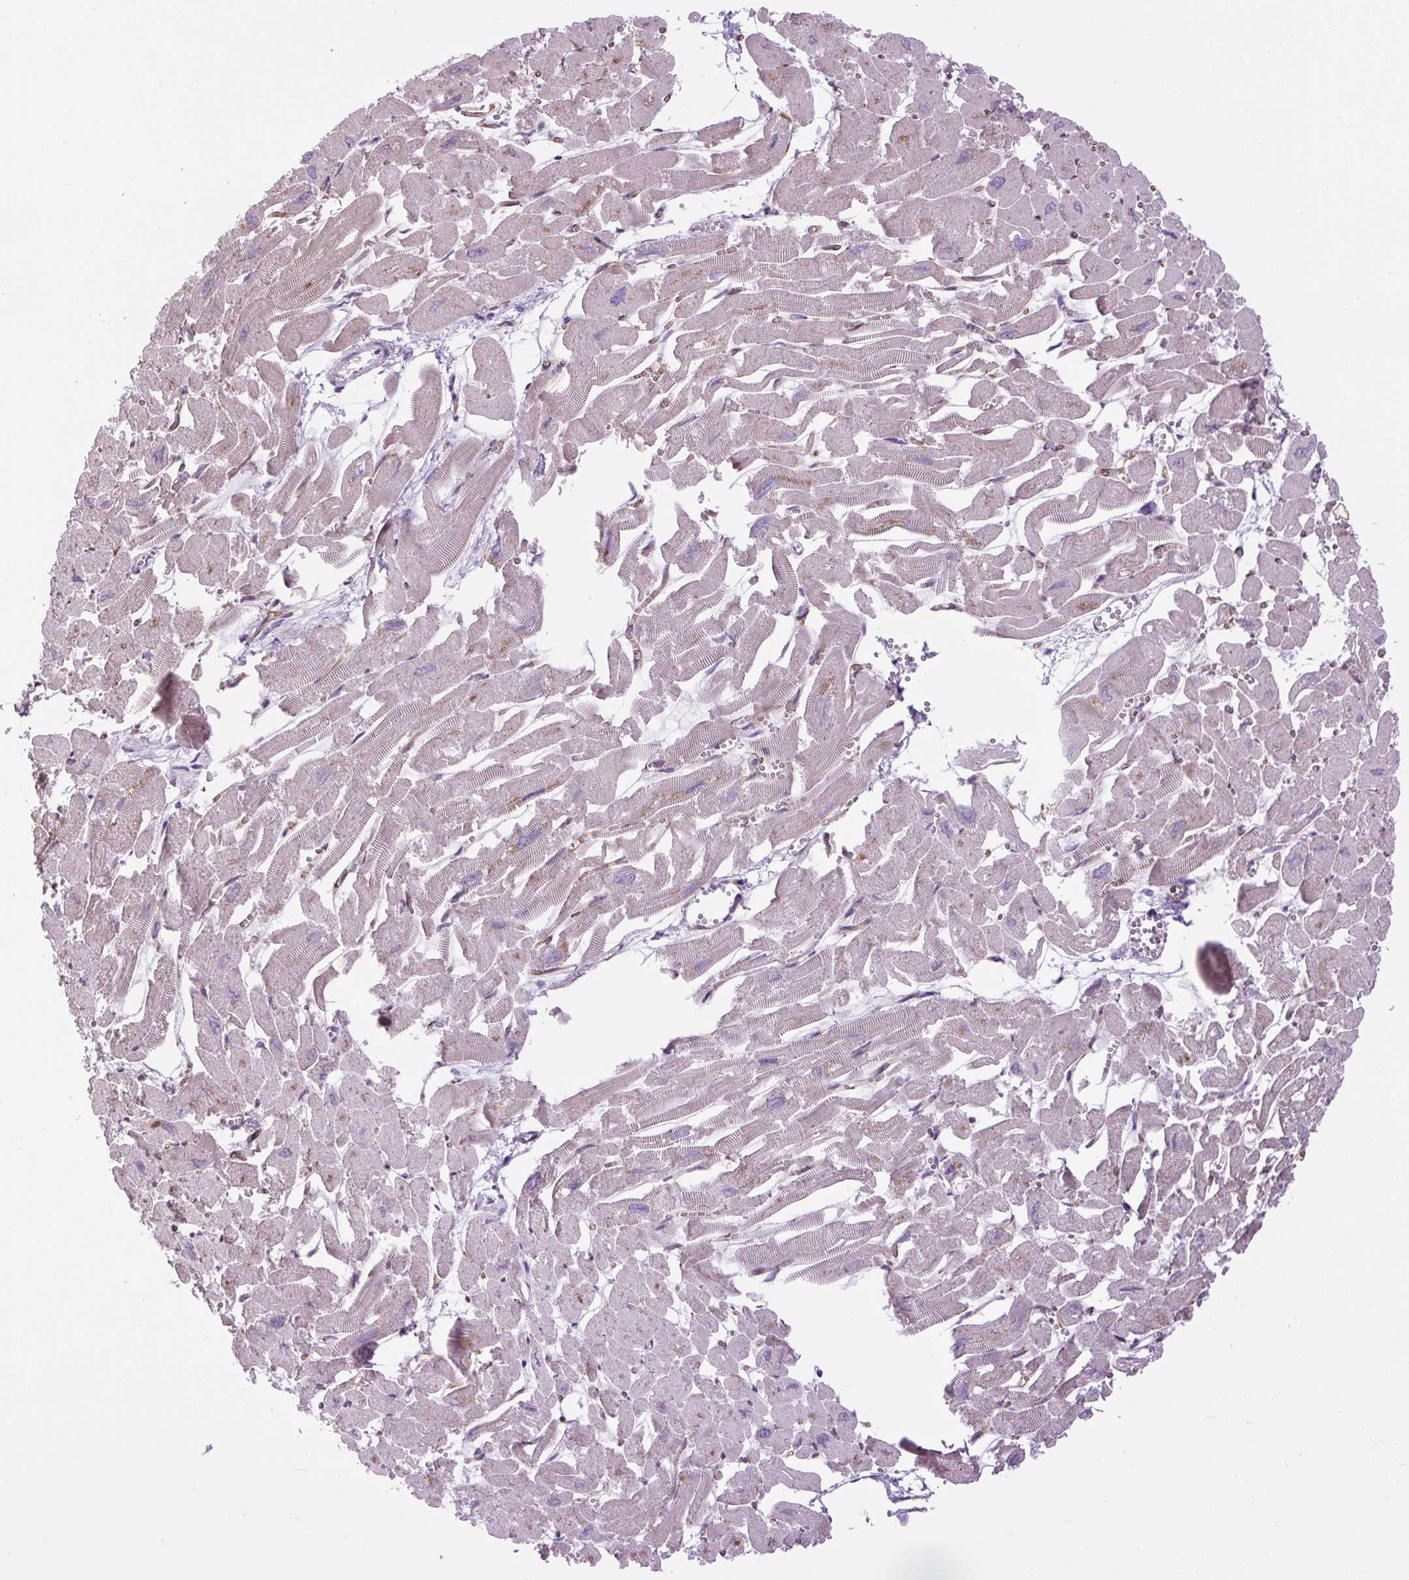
{"staining": {"intensity": "weak", "quantity": ">75%", "location": "cytoplasmic/membranous"}, "tissue": "heart muscle", "cell_type": "Cardiomyocytes", "image_type": "normal", "snomed": [{"axis": "morphology", "description": "Normal tissue, NOS"}, {"axis": "topography", "description": "Heart"}], "caption": "Human heart muscle stained with a brown dye shows weak cytoplasmic/membranous positive positivity in approximately >75% of cardiomyocytes.", "gene": "RNASE10", "patient": {"sex": "male", "age": 54}}